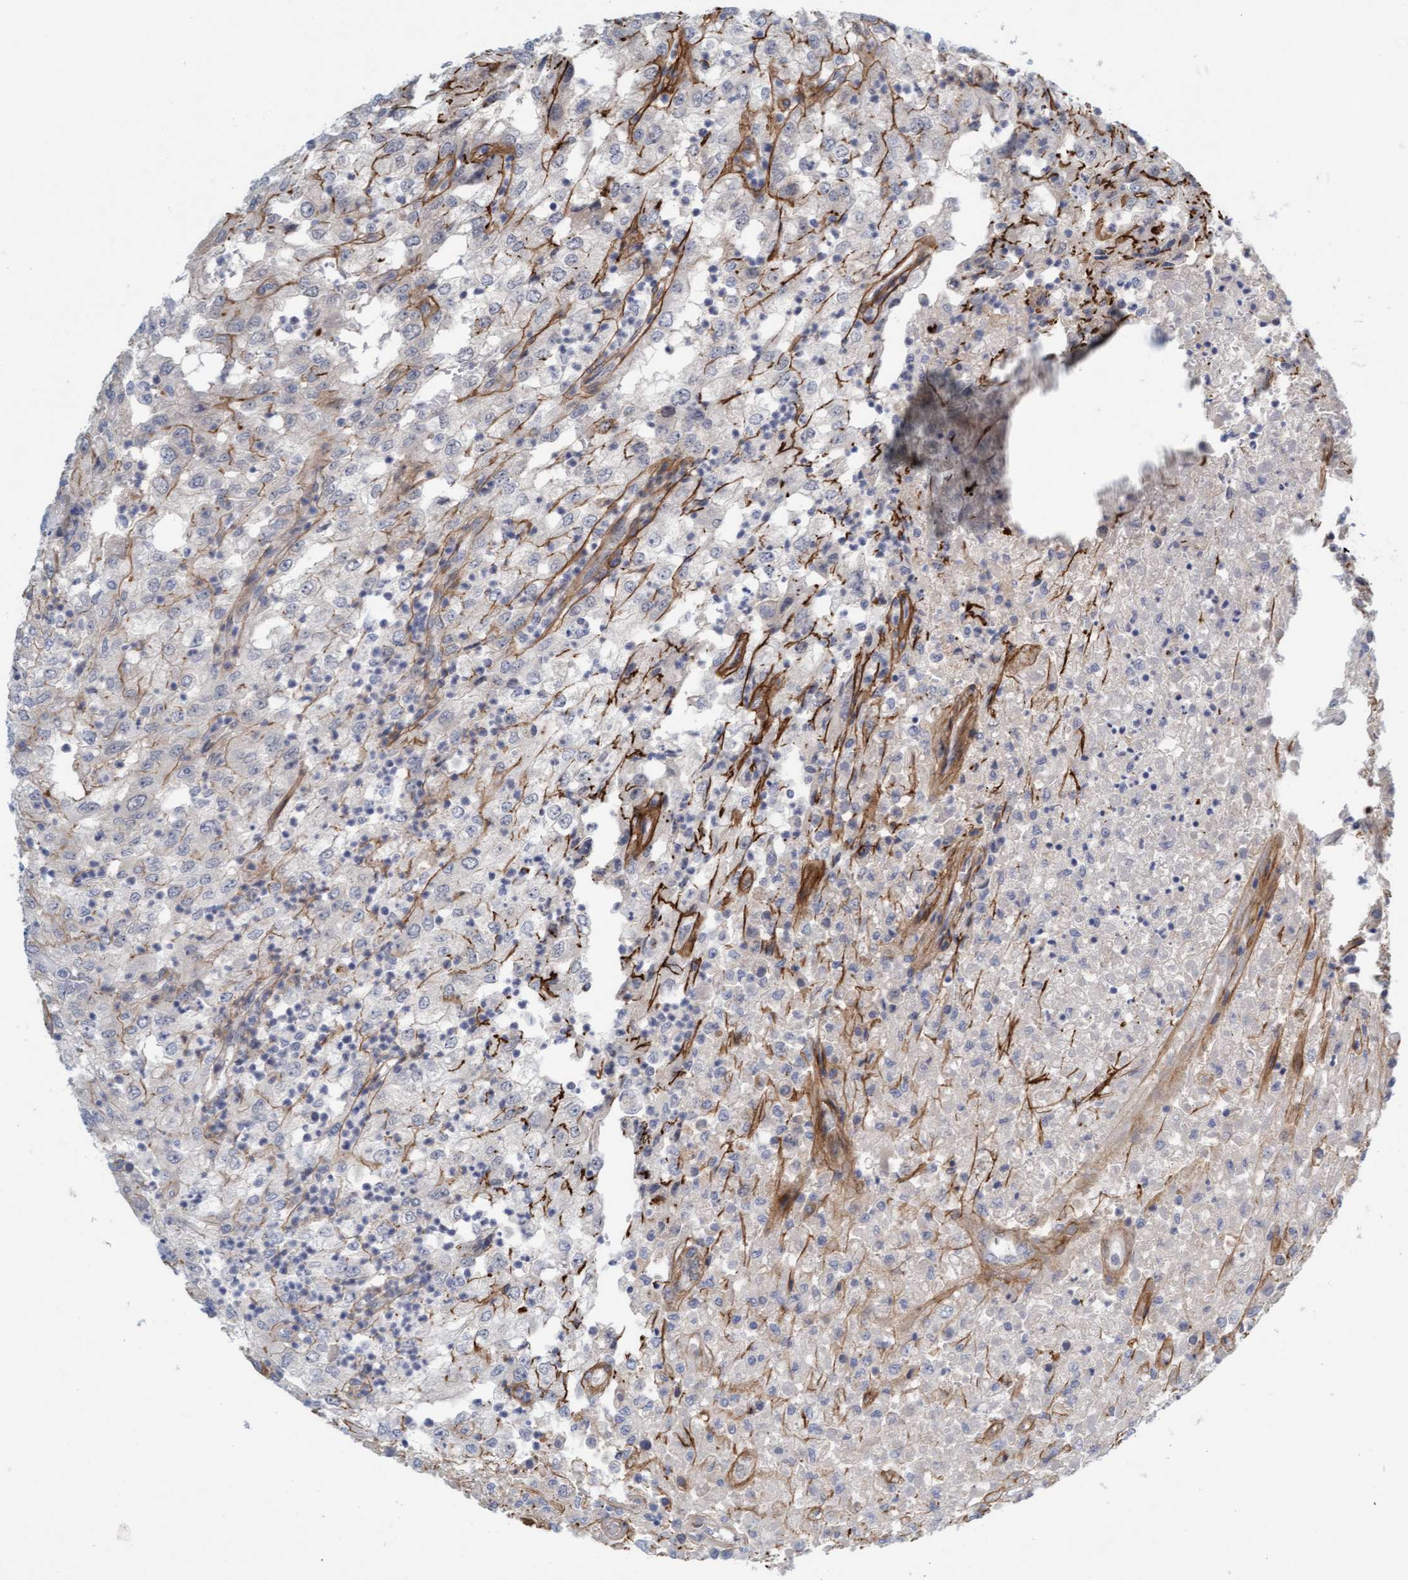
{"staining": {"intensity": "moderate", "quantity": "<25%", "location": "cytoplasmic/membranous"}, "tissue": "renal cancer", "cell_type": "Tumor cells", "image_type": "cancer", "snomed": [{"axis": "morphology", "description": "Adenocarcinoma, NOS"}, {"axis": "topography", "description": "Kidney"}], "caption": "Approximately <25% of tumor cells in human adenocarcinoma (renal) reveal moderate cytoplasmic/membranous protein staining as visualized by brown immunohistochemical staining.", "gene": "TSTD2", "patient": {"sex": "female", "age": 54}}